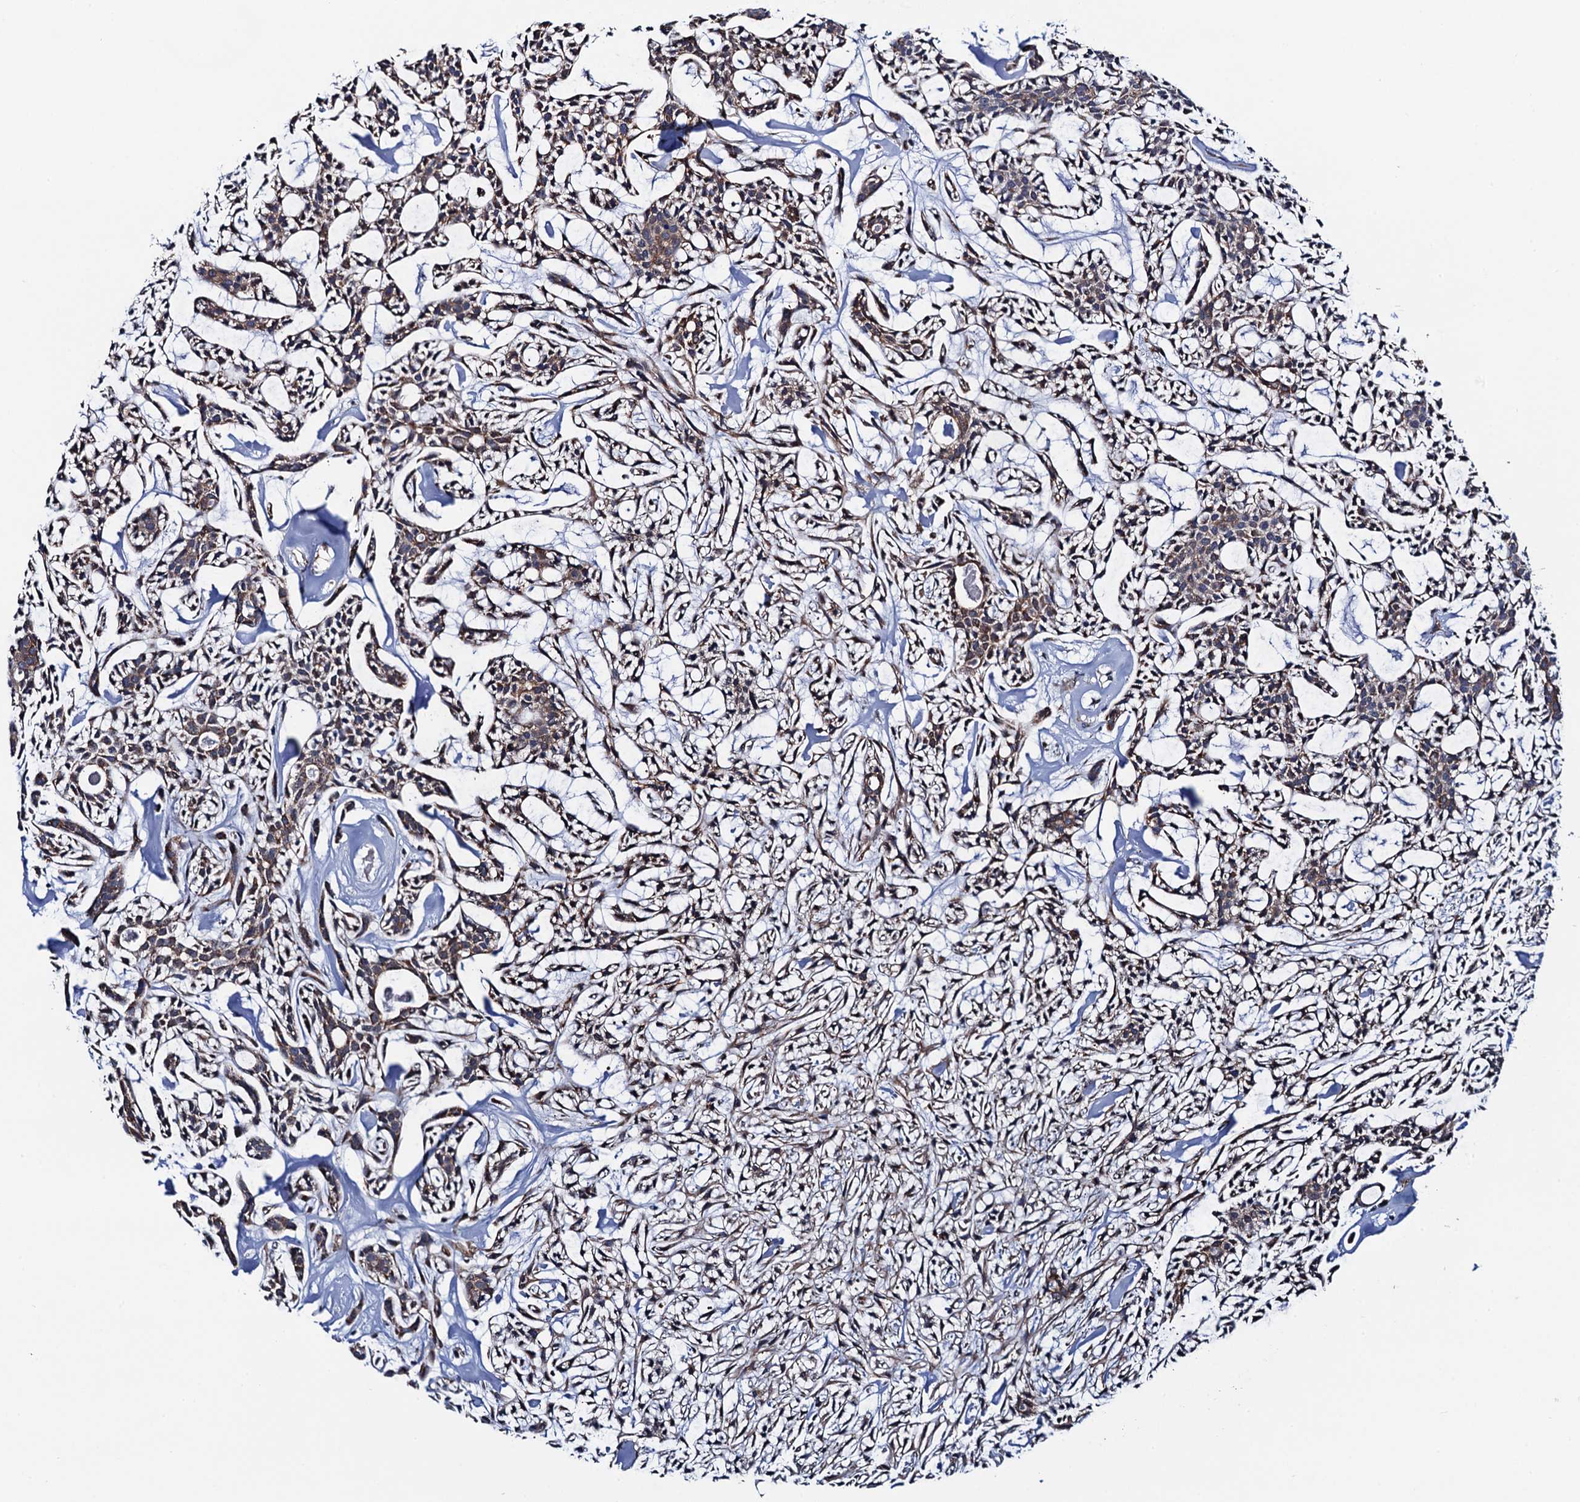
{"staining": {"intensity": "weak", "quantity": "<25%", "location": "cytoplasmic/membranous"}, "tissue": "head and neck cancer", "cell_type": "Tumor cells", "image_type": "cancer", "snomed": [{"axis": "morphology", "description": "Adenocarcinoma, NOS"}, {"axis": "topography", "description": "Salivary gland"}, {"axis": "topography", "description": "Head-Neck"}], "caption": "This is an IHC photomicrograph of human adenocarcinoma (head and neck). There is no staining in tumor cells.", "gene": "PTCD3", "patient": {"sex": "male", "age": 55}}